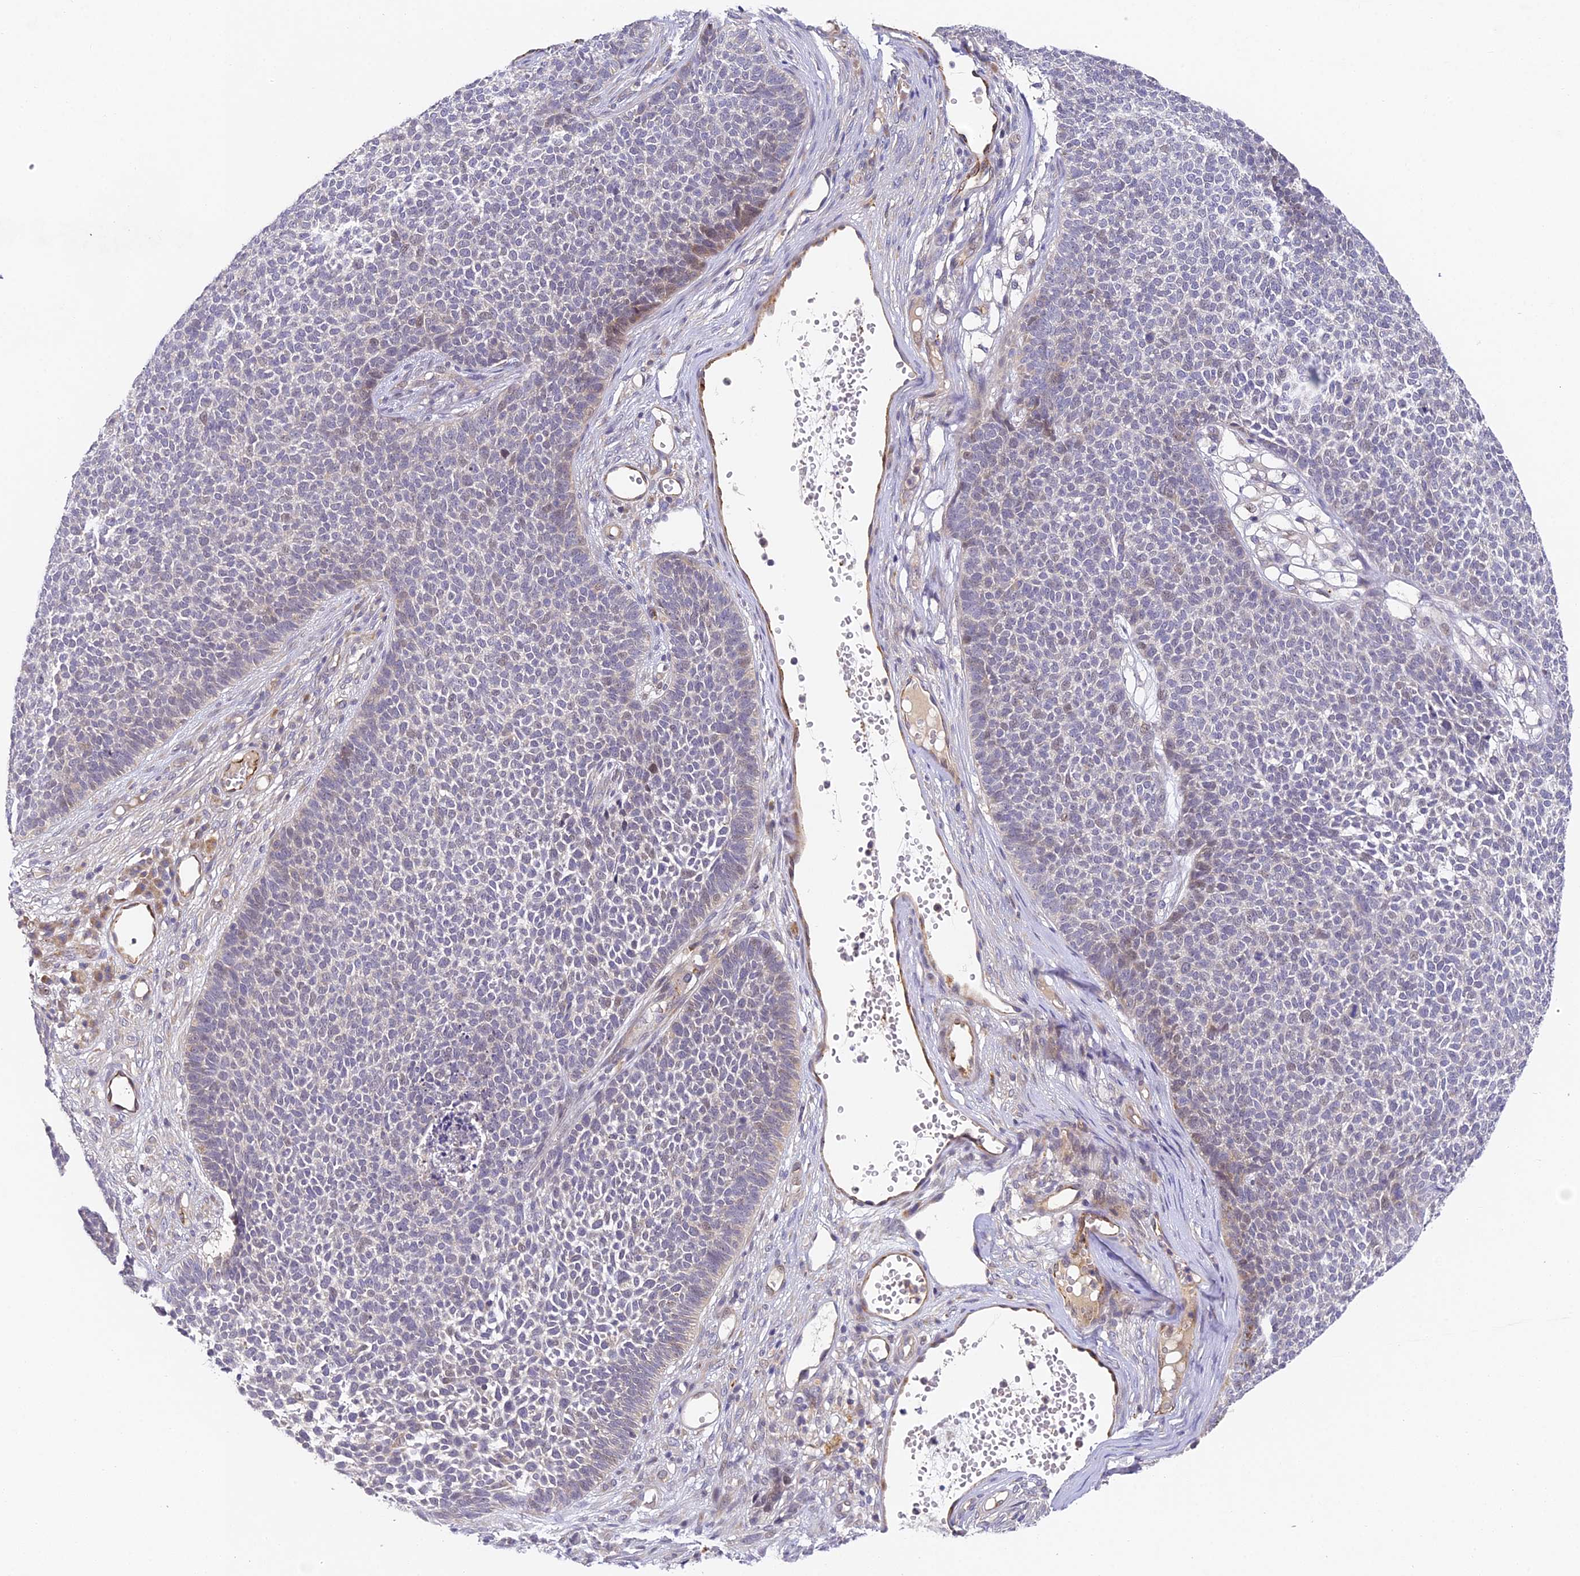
{"staining": {"intensity": "weak", "quantity": "<25%", "location": "cytoplasmic/membranous,nuclear"}, "tissue": "skin cancer", "cell_type": "Tumor cells", "image_type": "cancer", "snomed": [{"axis": "morphology", "description": "Basal cell carcinoma"}, {"axis": "topography", "description": "Skin"}], "caption": "The photomicrograph demonstrates no staining of tumor cells in skin basal cell carcinoma. (Immunohistochemistry (ihc), brightfield microscopy, high magnification).", "gene": "DNAAF10", "patient": {"sex": "female", "age": 84}}